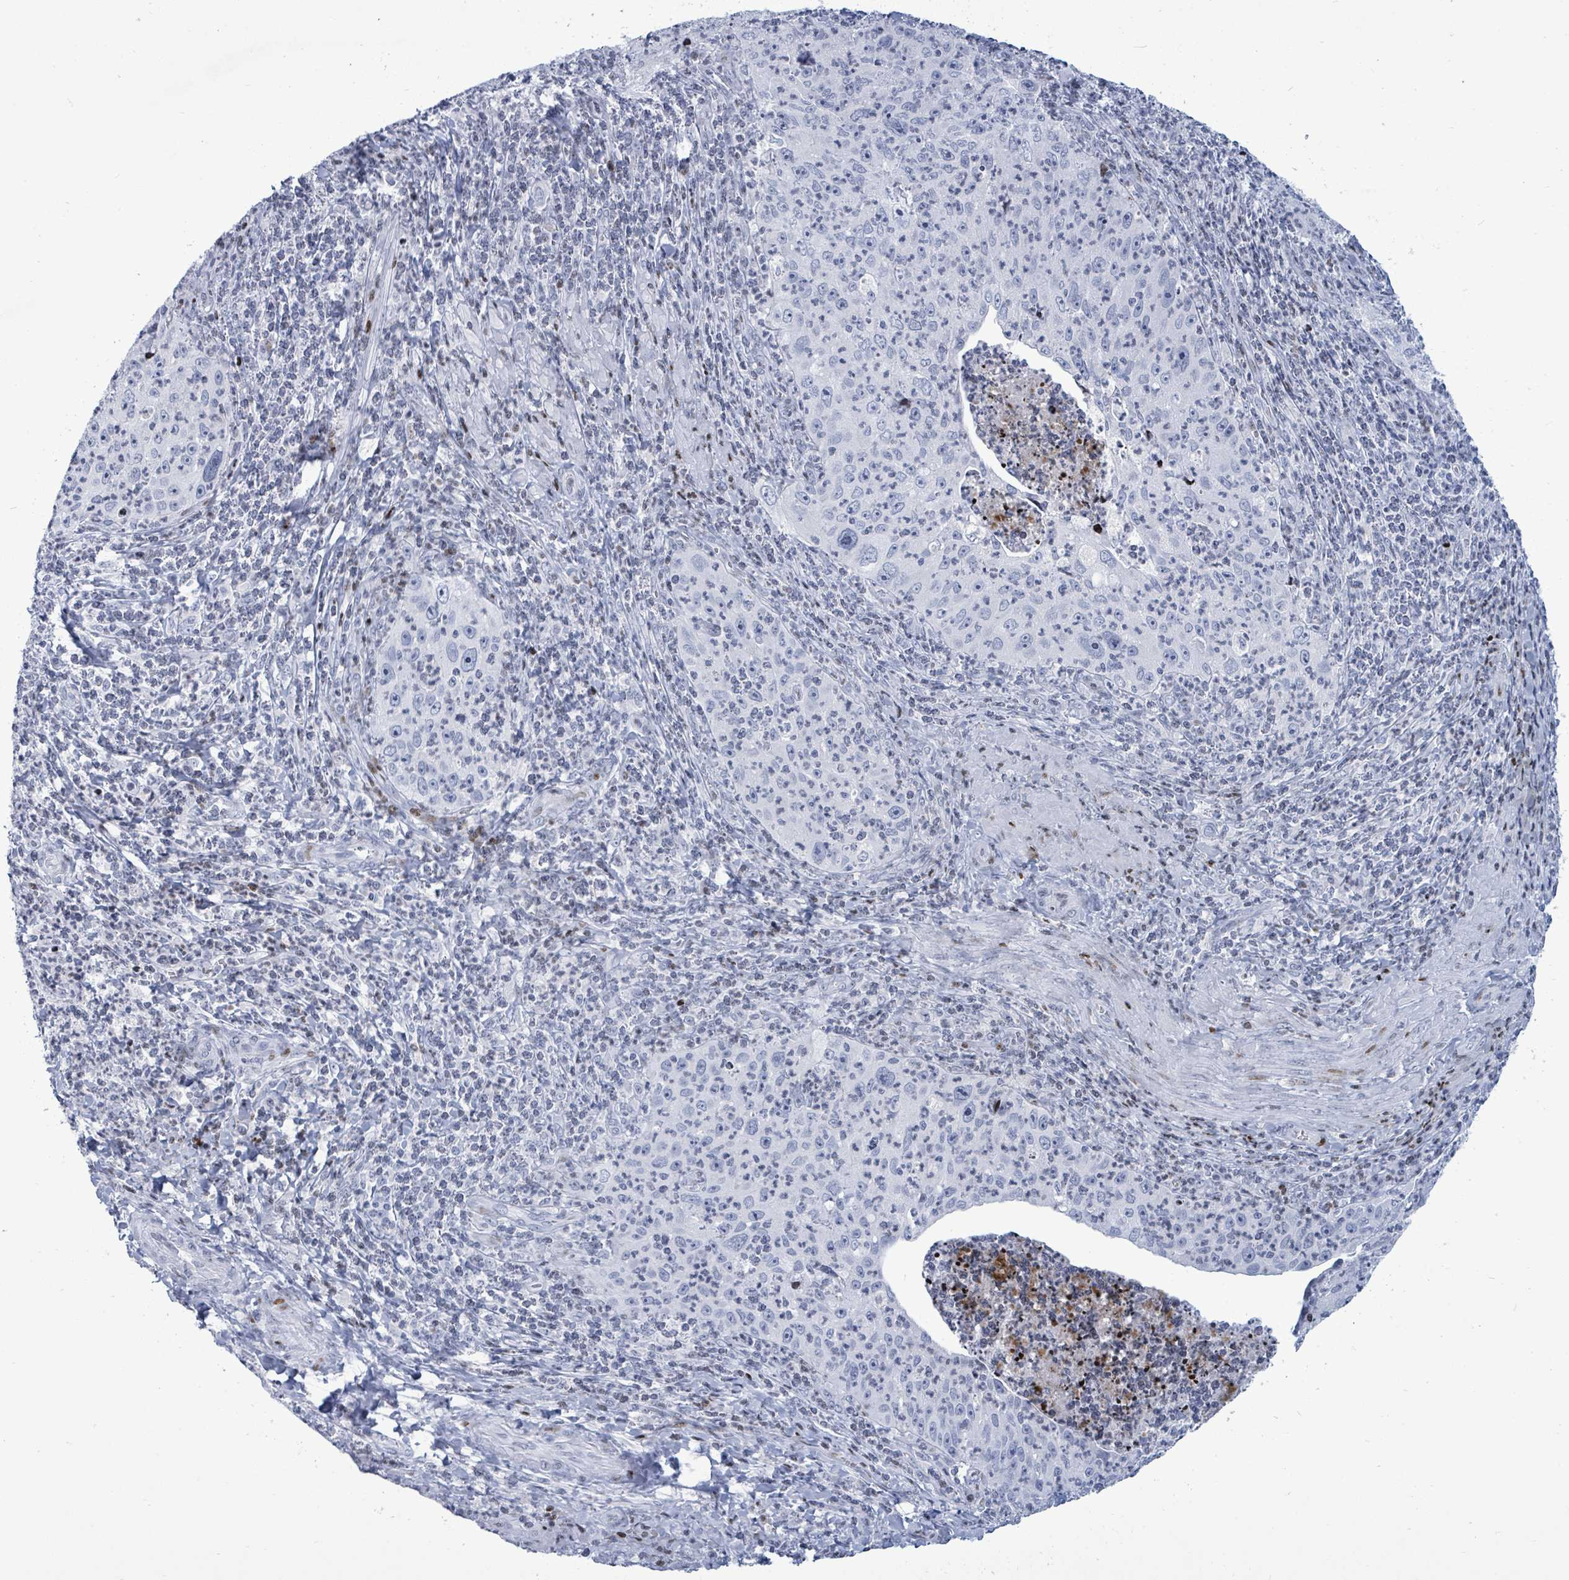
{"staining": {"intensity": "negative", "quantity": "none", "location": "none"}, "tissue": "cervical cancer", "cell_type": "Tumor cells", "image_type": "cancer", "snomed": [{"axis": "morphology", "description": "Squamous cell carcinoma, NOS"}, {"axis": "topography", "description": "Cervix"}], "caption": "Photomicrograph shows no significant protein positivity in tumor cells of cervical cancer. The staining is performed using DAB brown chromogen with nuclei counter-stained in using hematoxylin.", "gene": "MALL", "patient": {"sex": "female", "age": 30}}